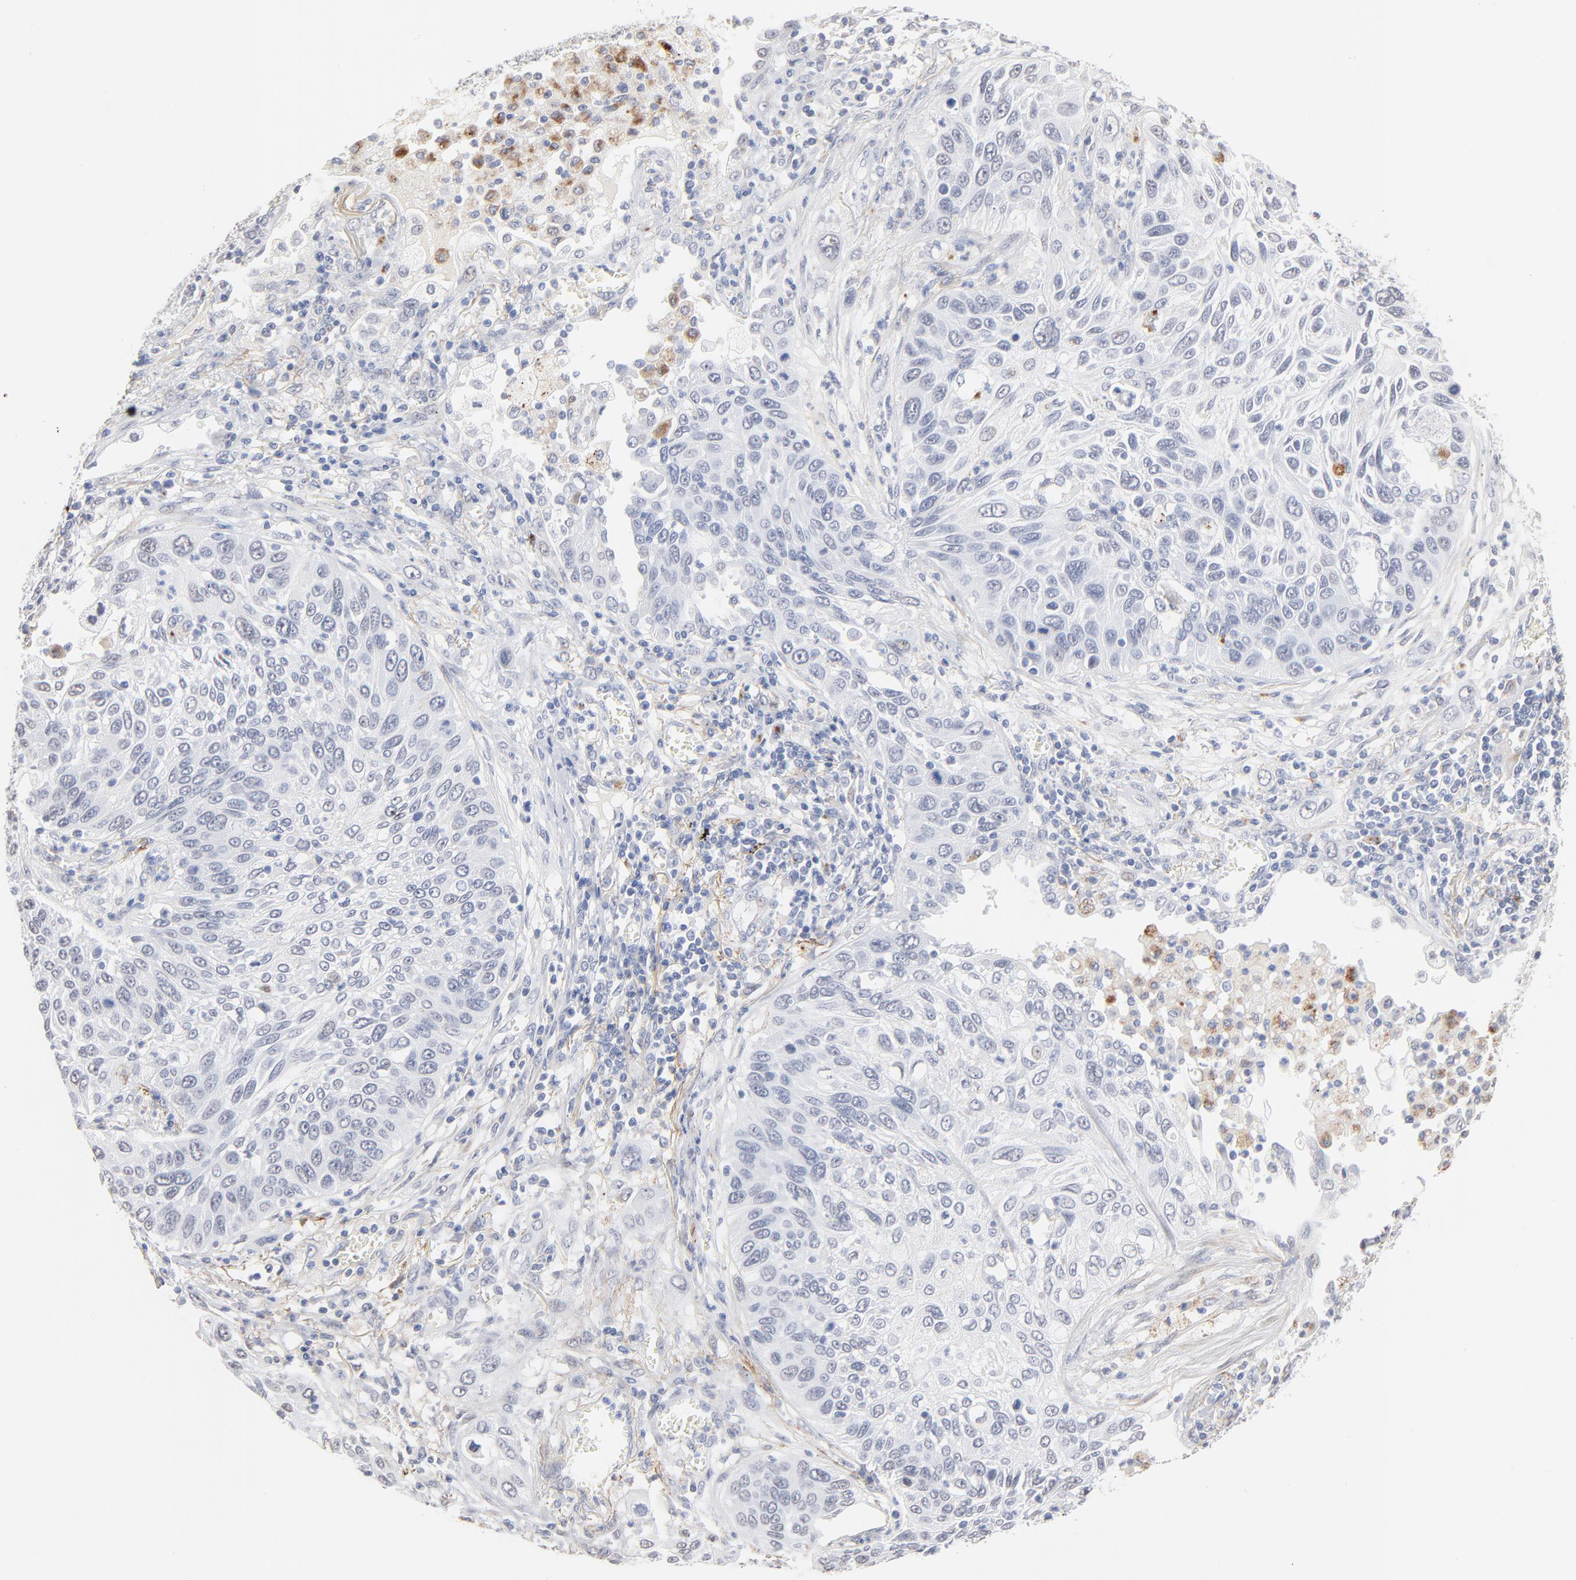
{"staining": {"intensity": "negative", "quantity": "none", "location": "none"}, "tissue": "lung cancer", "cell_type": "Tumor cells", "image_type": "cancer", "snomed": [{"axis": "morphology", "description": "Squamous cell carcinoma, NOS"}, {"axis": "topography", "description": "Lung"}], "caption": "This is a micrograph of IHC staining of squamous cell carcinoma (lung), which shows no staining in tumor cells. The staining was performed using DAB (3,3'-diaminobenzidine) to visualize the protein expression in brown, while the nuclei were stained in blue with hematoxylin (Magnification: 20x).", "gene": "LTBP2", "patient": {"sex": "female", "age": 76}}